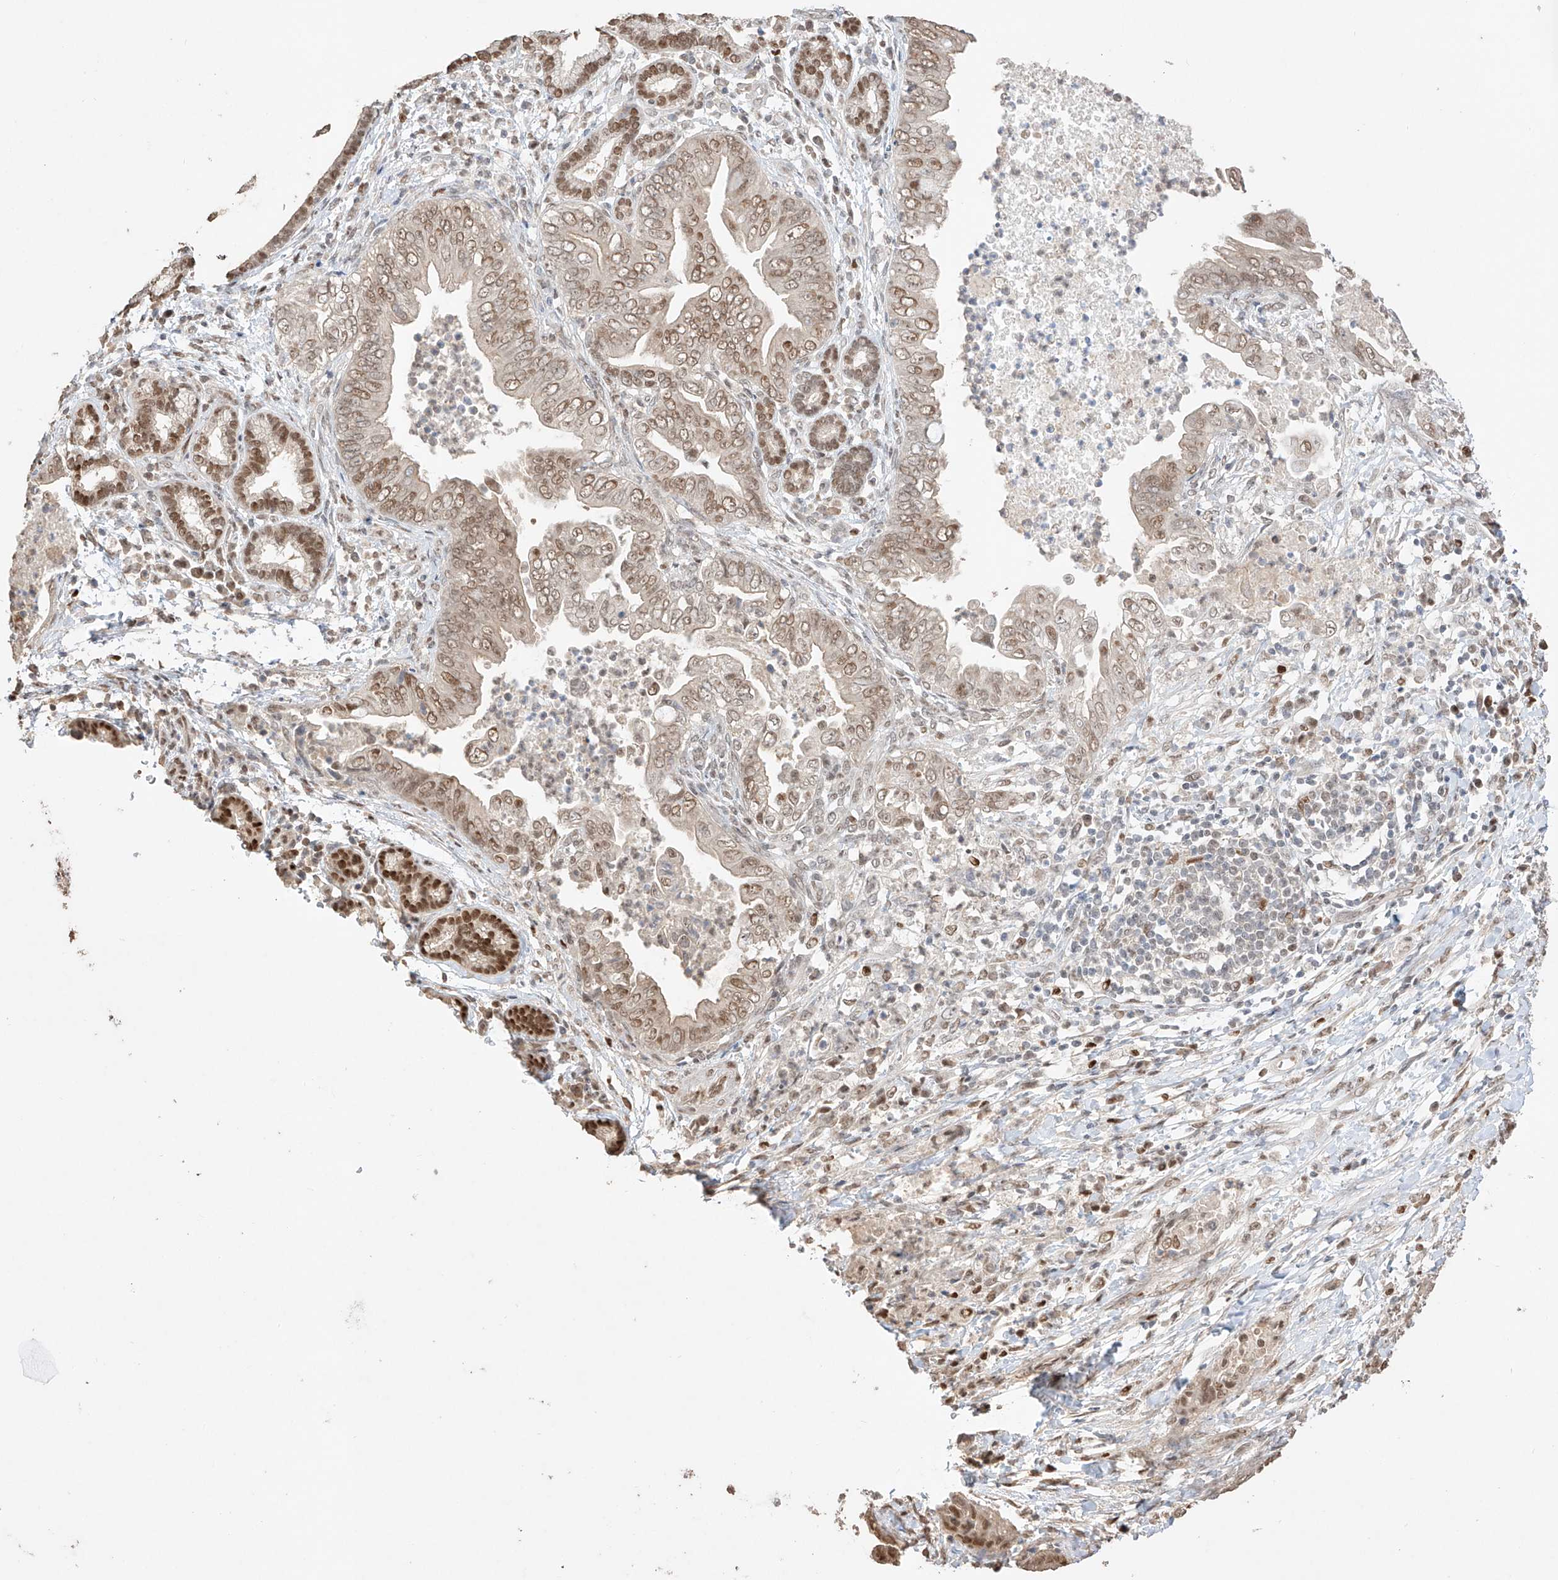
{"staining": {"intensity": "moderate", "quantity": ">75%", "location": "nuclear"}, "tissue": "pancreatic cancer", "cell_type": "Tumor cells", "image_type": "cancer", "snomed": [{"axis": "morphology", "description": "Adenocarcinoma, NOS"}, {"axis": "topography", "description": "Pancreas"}], "caption": "A medium amount of moderate nuclear staining is appreciated in about >75% of tumor cells in adenocarcinoma (pancreatic) tissue.", "gene": "APIP", "patient": {"sex": "male", "age": 75}}